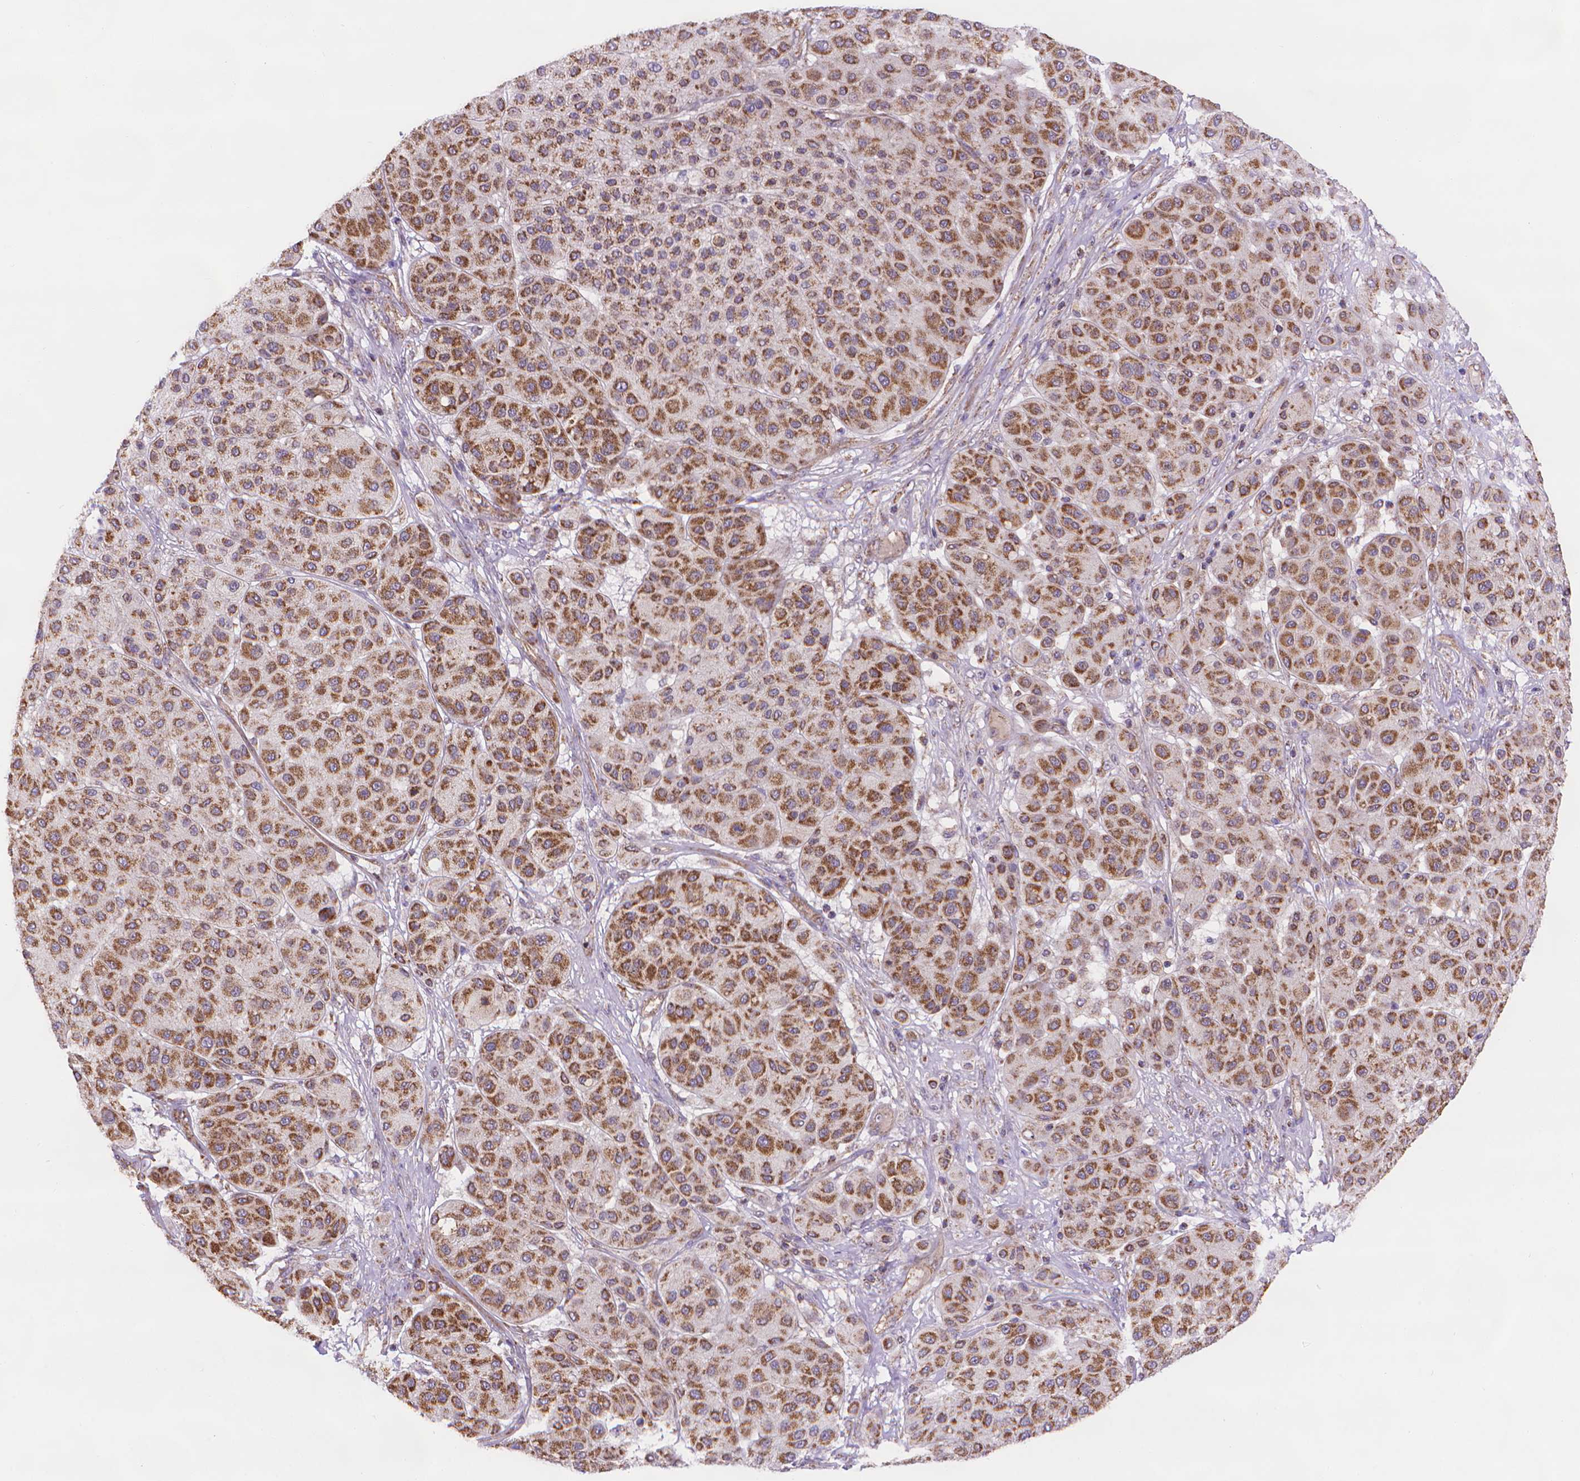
{"staining": {"intensity": "strong", "quantity": ">75%", "location": "cytoplasmic/membranous"}, "tissue": "melanoma", "cell_type": "Tumor cells", "image_type": "cancer", "snomed": [{"axis": "morphology", "description": "Malignant melanoma, Metastatic site"}, {"axis": "topography", "description": "Smooth muscle"}], "caption": "Melanoma stained with DAB (3,3'-diaminobenzidine) IHC exhibits high levels of strong cytoplasmic/membranous expression in approximately >75% of tumor cells.", "gene": "CYYR1", "patient": {"sex": "male", "age": 41}}